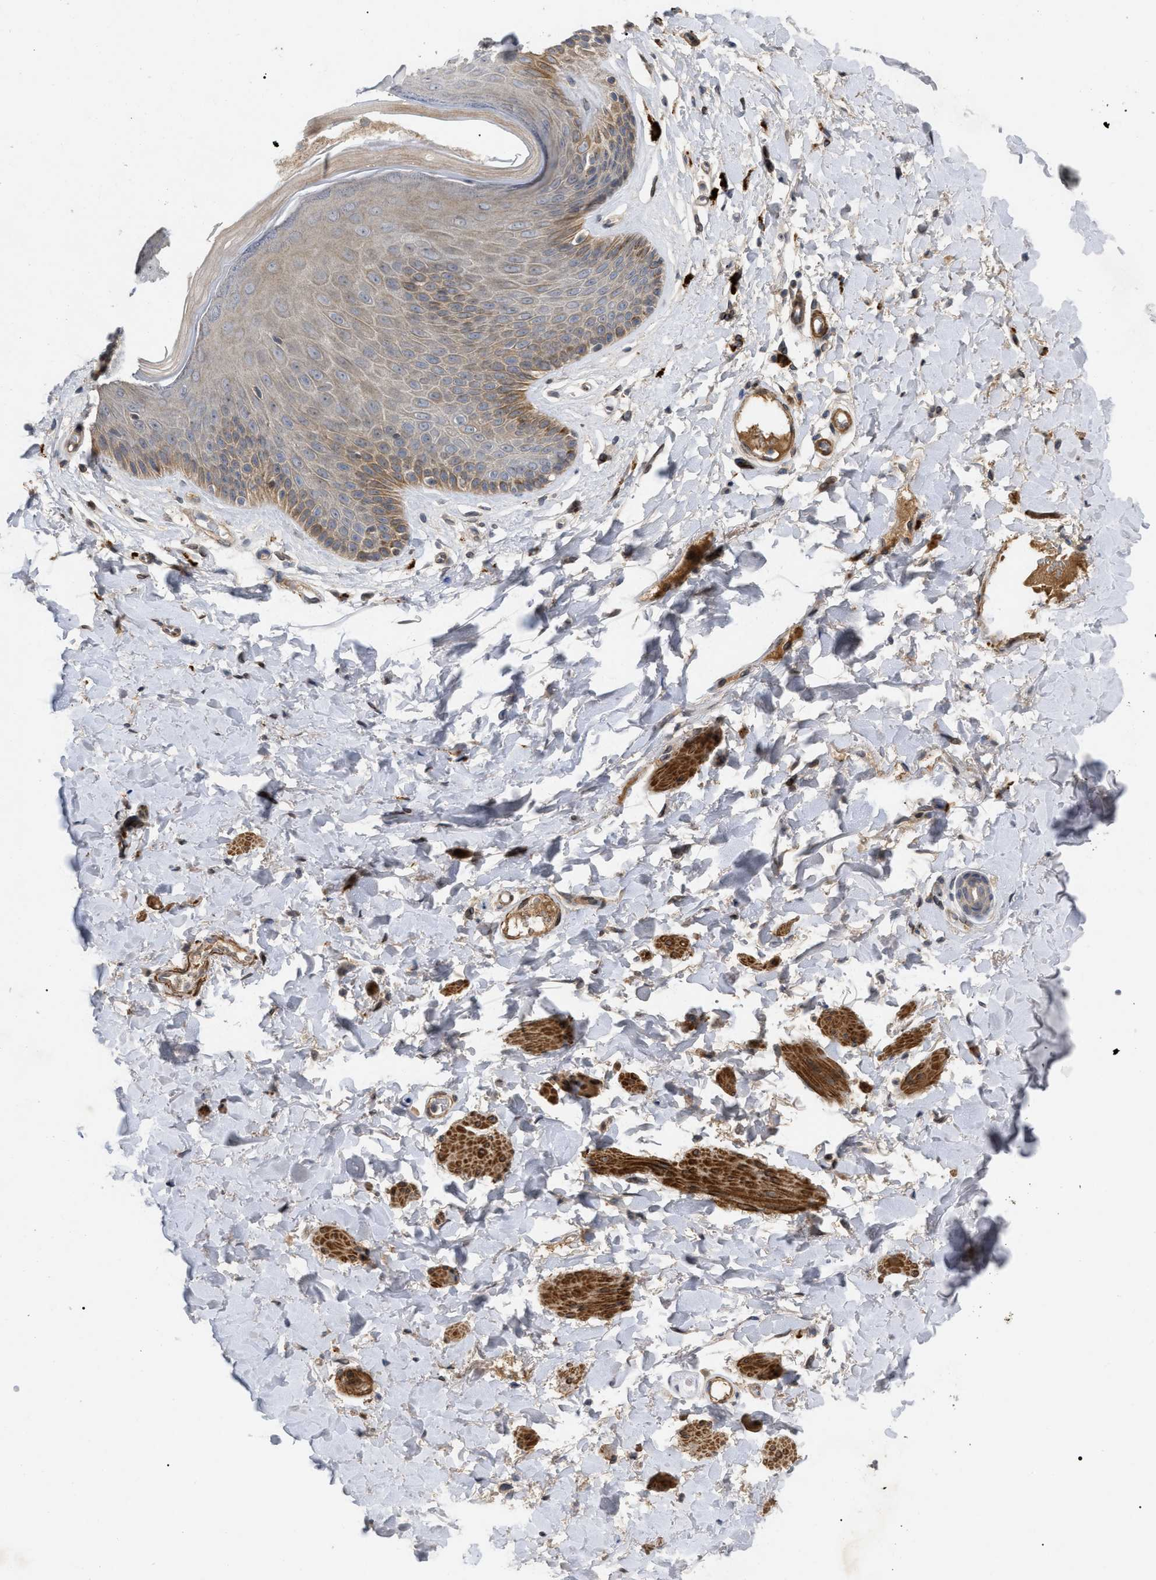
{"staining": {"intensity": "moderate", "quantity": "25%-75%", "location": "cytoplasmic/membranous"}, "tissue": "skin", "cell_type": "Epidermal cells", "image_type": "normal", "snomed": [{"axis": "morphology", "description": "Normal tissue, NOS"}, {"axis": "topography", "description": "Vulva"}], "caption": "Immunohistochemical staining of unremarkable skin demonstrates medium levels of moderate cytoplasmic/membranous positivity in about 25%-75% of epidermal cells. (Stains: DAB (3,3'-diaminobenzidine) in brown, nuclei in blue, Microscopy: brightfield microscopy at high magnification).", "gene": "ST6GALNAC6", "patient": {"sex": "female", "age": 73}}